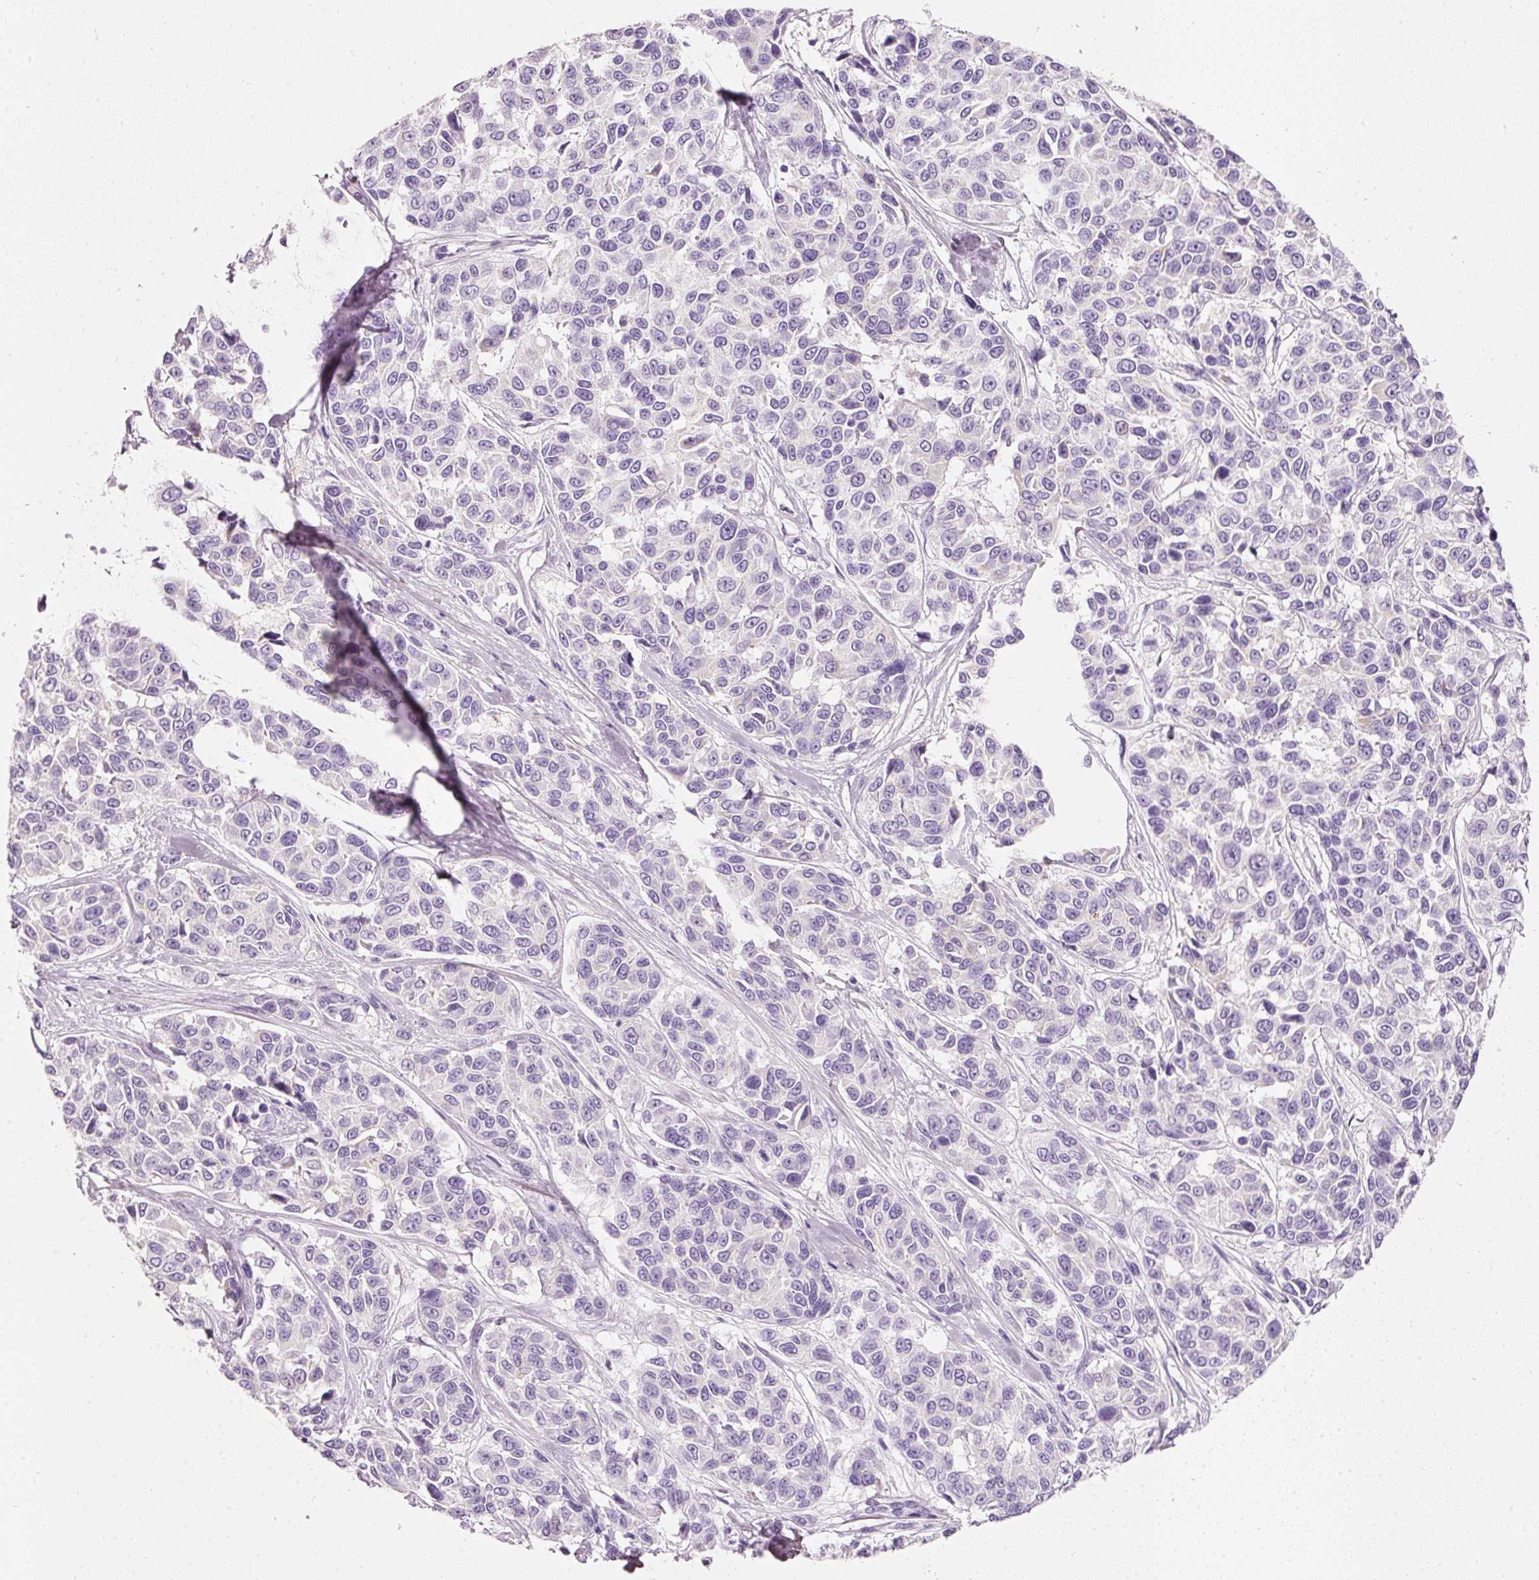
{"staining": {"intensity": "negative", "quantity": "none", "location": "none"}, "tissue": "melanoma", "cell_type": "Tumor cells", "image_type": "cancer", "snomed": [{"axis": "morphology", "description": "Malignant melanoma, NOS"}, {"axis": "topography", "description": "Skin"}], "caption": "Melanoma was stained to show a protein in brown. There is no significant staining in tumor cells.", "gene": "PDXDC1", "patient": {"sex": "female", "age": 66}}